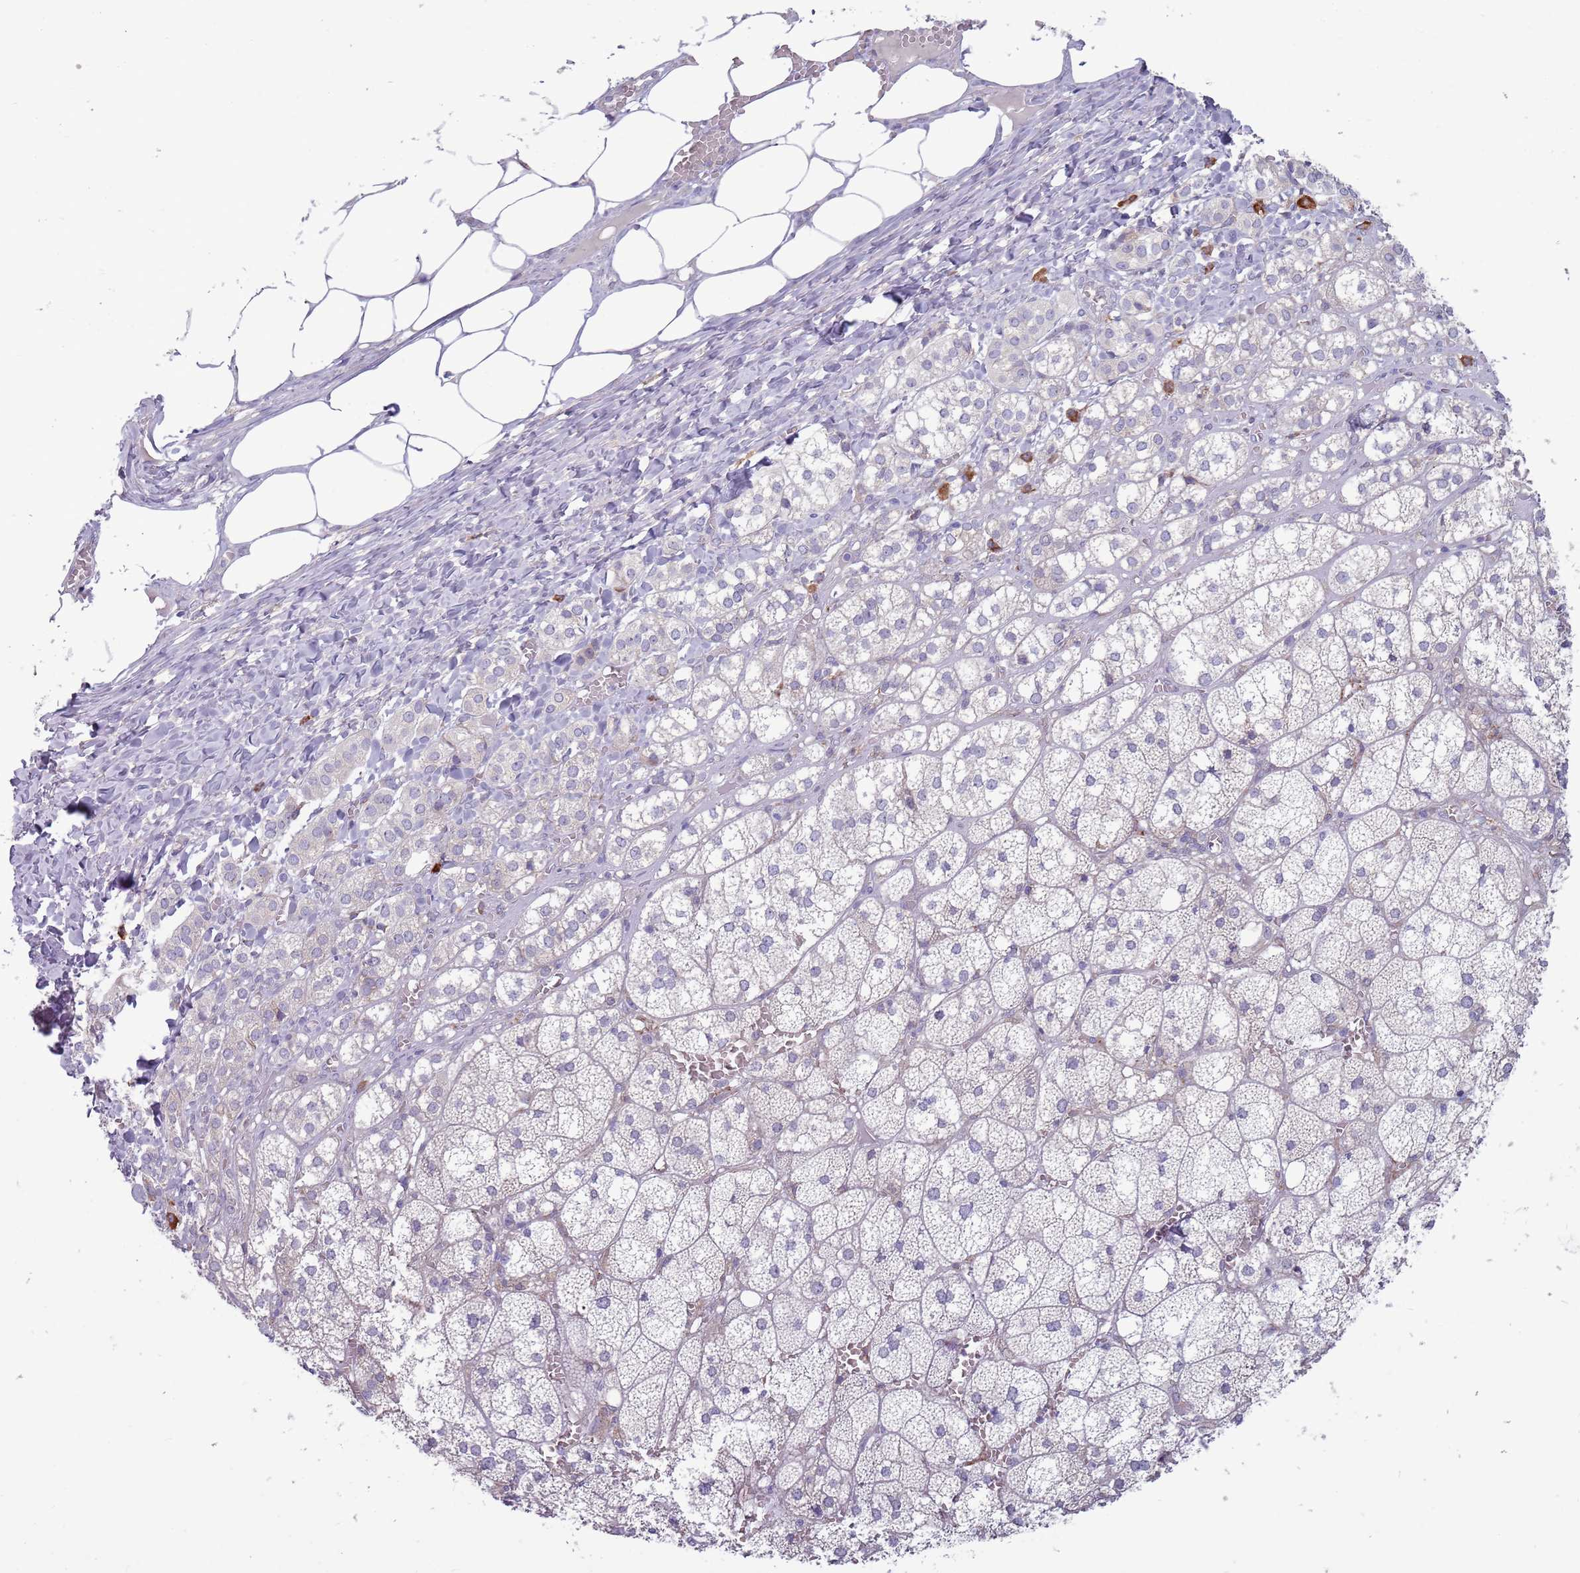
{"staining": {"intensity": "negative", "quantity": "none", "location": "none"}, "tissue": "adrenal gland", "cell_type": "Glandular cells", "image_type": "normal", "snomed": [{"axis": "morphology", "description": "Normal tissue, NOS"}, {"axis": "topography", "description": "Adrenal gland"}], "caption": "Immunohistochemistry of benign human adrenal gland demonstrates no positivity in glandular cells. (Stains: DAB immunohistochemistry (IHC) with hematoxylin counter stain, Microscopy: brightfield microscopy at high magnification).", "gene": "LTB", "patient": {"sex": "female", "age": 61}}